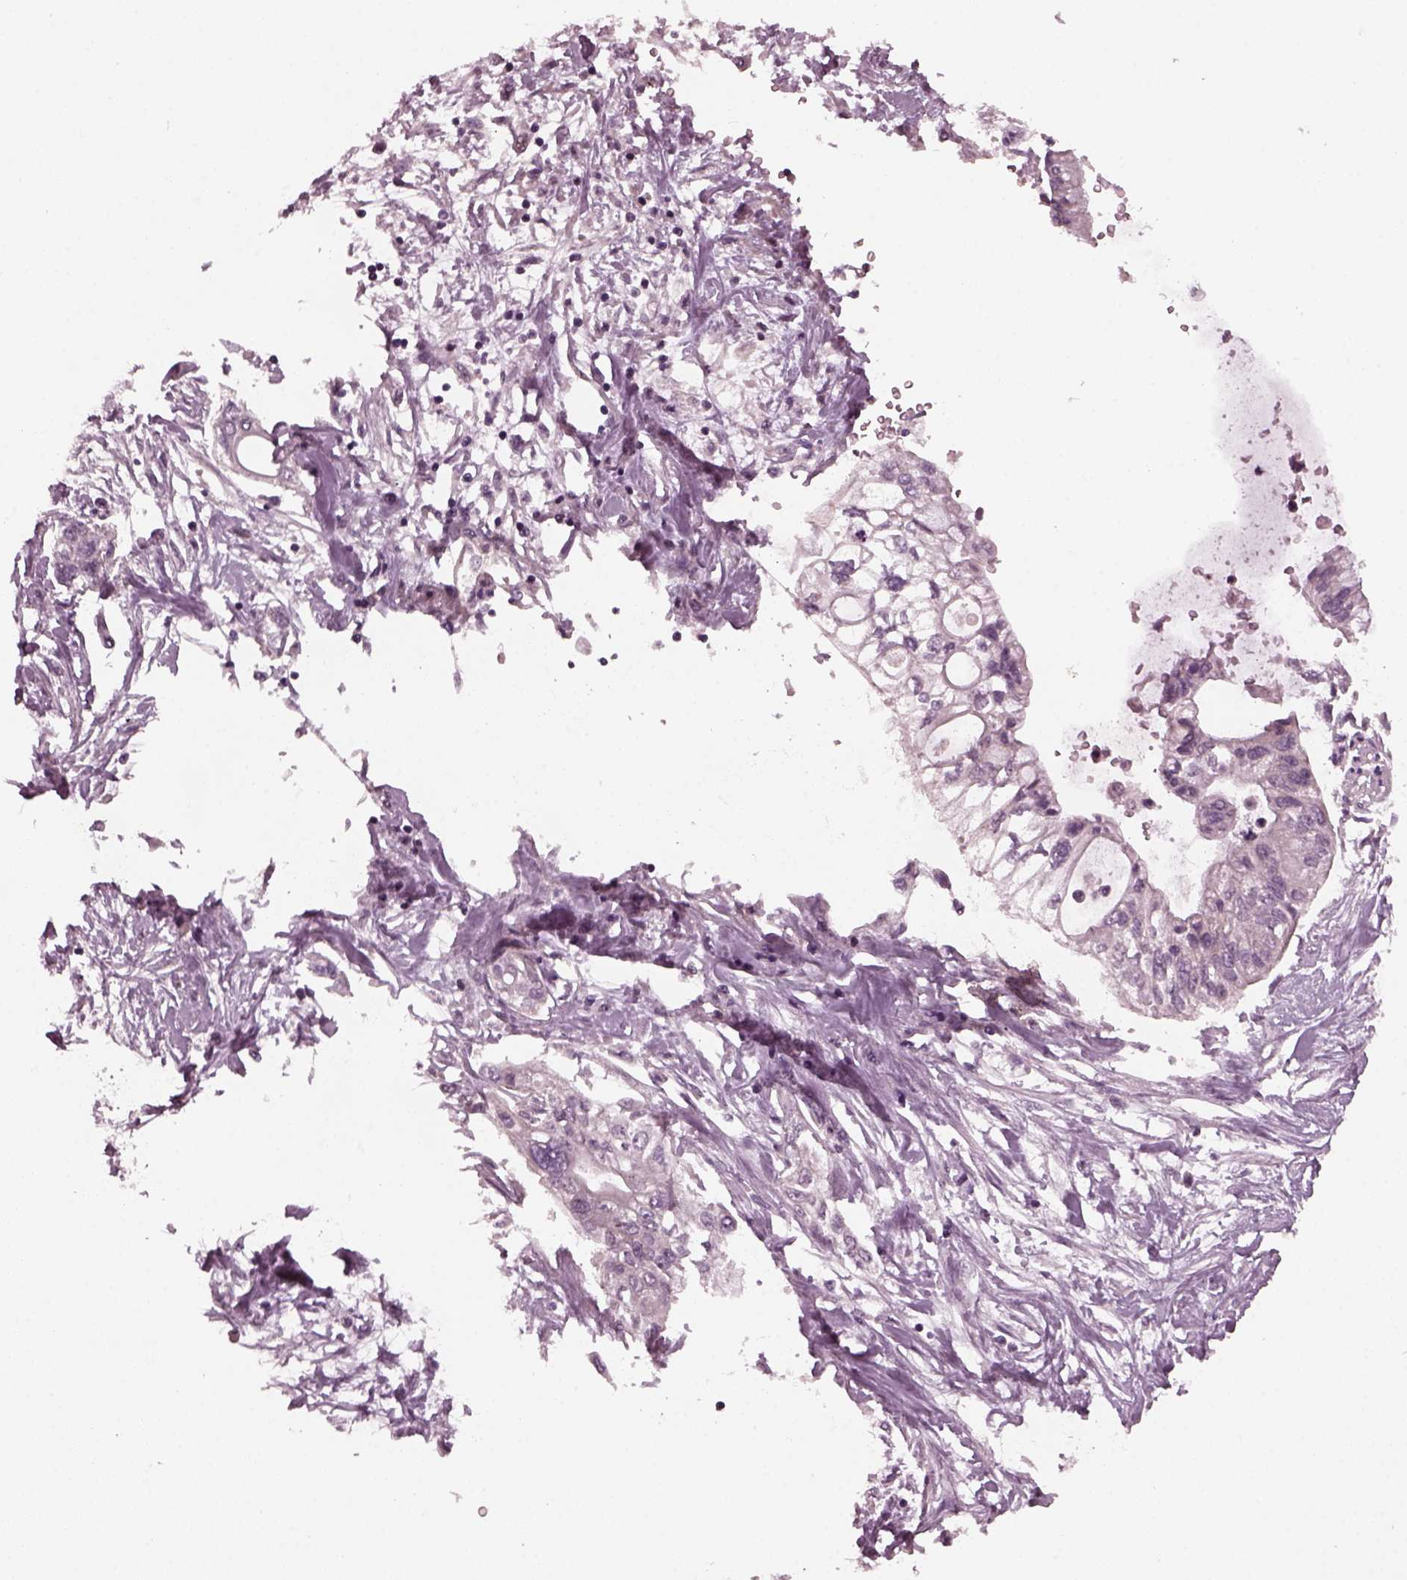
{"staining": {"intensity": "negative", "quantity": "none", "location": "none"}, "tissue": "pancreatic cancer", "cell_type": "Tumor cells", "image_type": "cancer", "snomed": [{"axis": "morphology", "description": "Adenocarcinoma, NOS"}, {"axis": "topography", "description": "Pancreas"}], "caption": "This is an IHC image of human pancreatic adenocarcinoma. There is no positivity in tumor cells.", "gene": "TUBG1", "patient": {"sex": "female", "age": 77}}